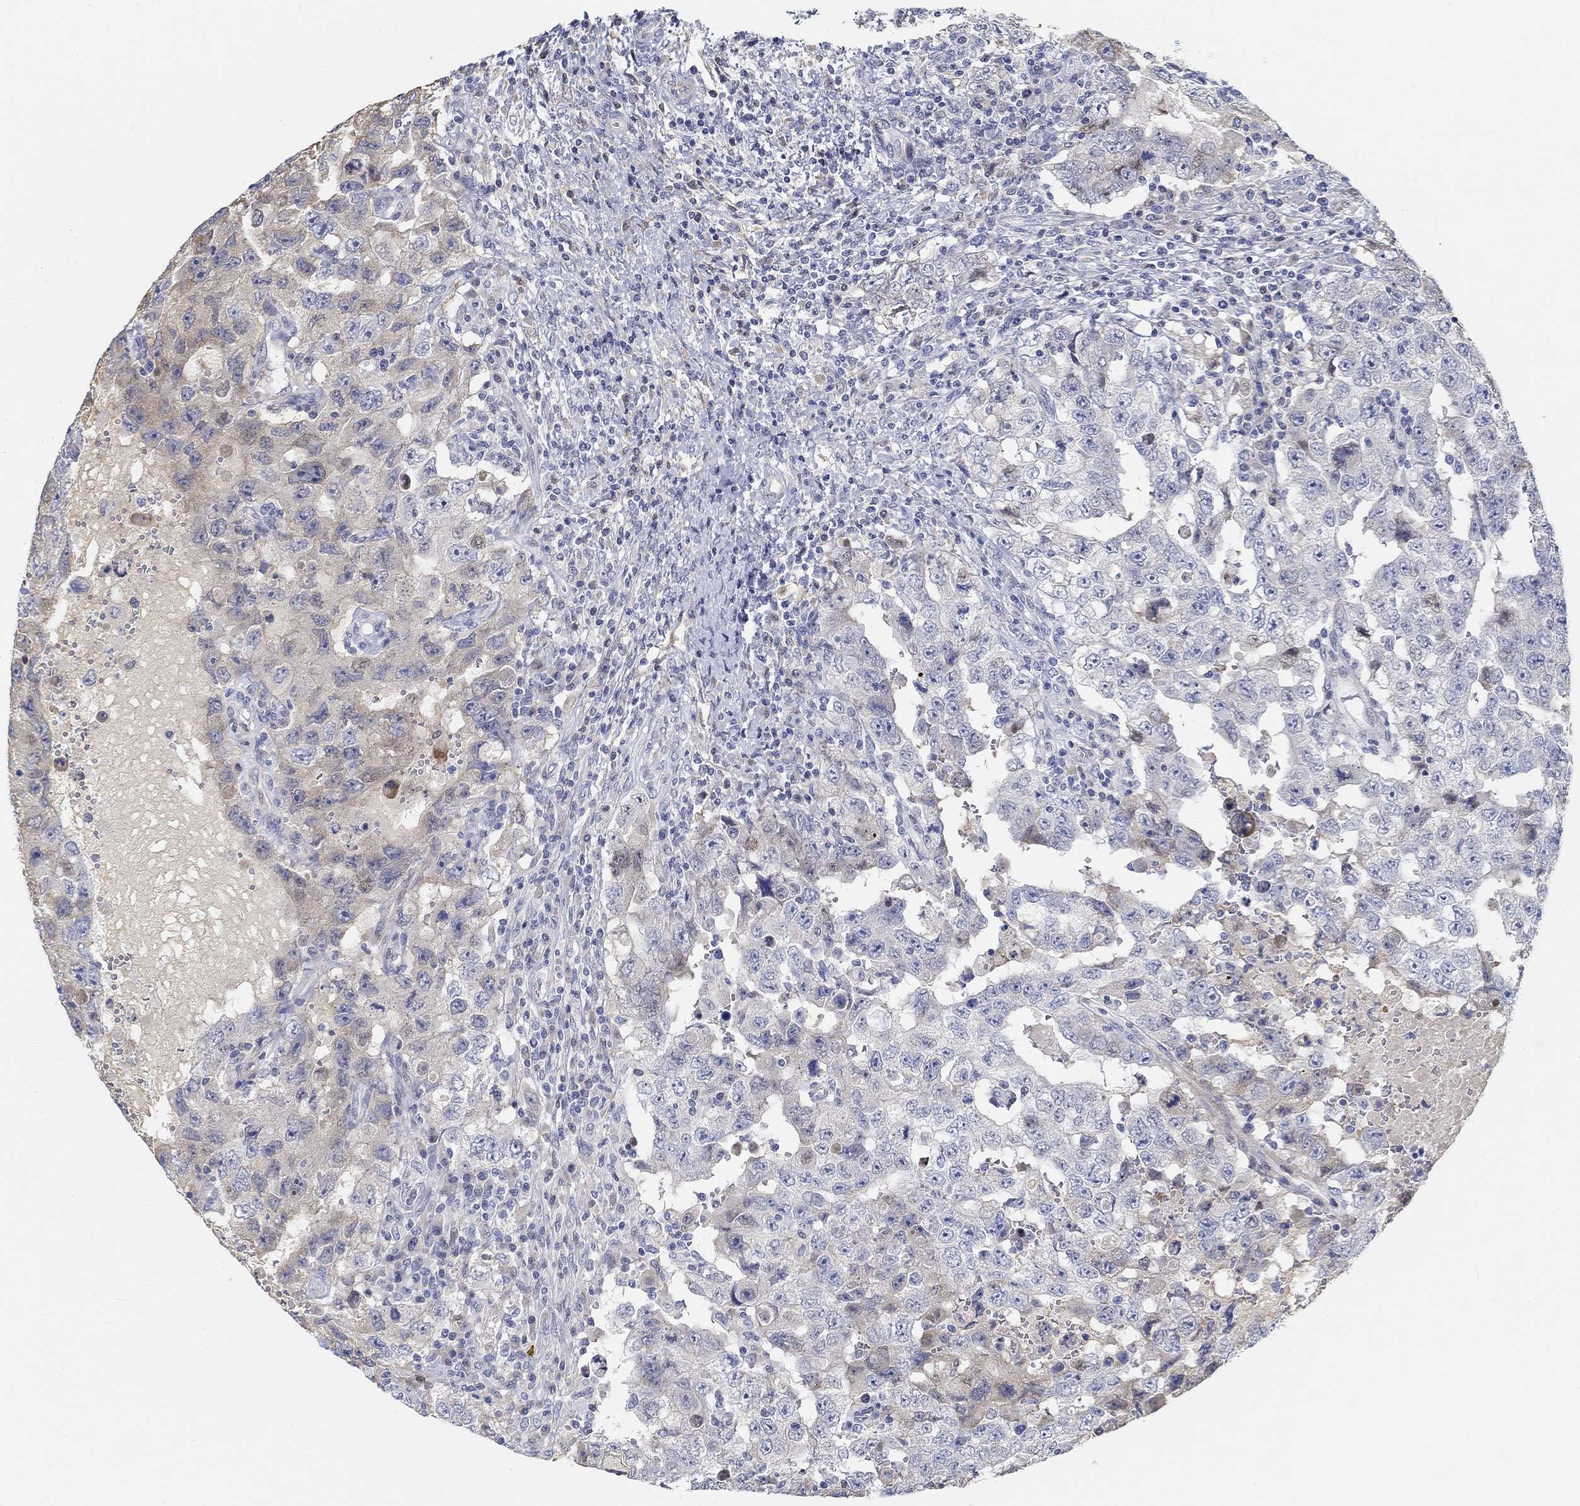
{"staining": {"intensity": "weak", "quantity": "25%-75%", "location": "cytoplasmic/membranous"}, "tissue": "testis cancer", "cell_type": "Tumor cells", "image_type": "cancer", "snomed": [{"axis": "morphology", "description": "Carcinoma, Embryonal, NOS"}, {"axis": "topography", "description": "Testis"}], "caption": "Weak cytoplasmic/membranous positivity for a protein is present in about 25%-75% of tumor cells of testis embryonal carcinoma using immunohistochemistry.", "gene": "SNTG2", "patient": {"sex": "male", "age": 26}}